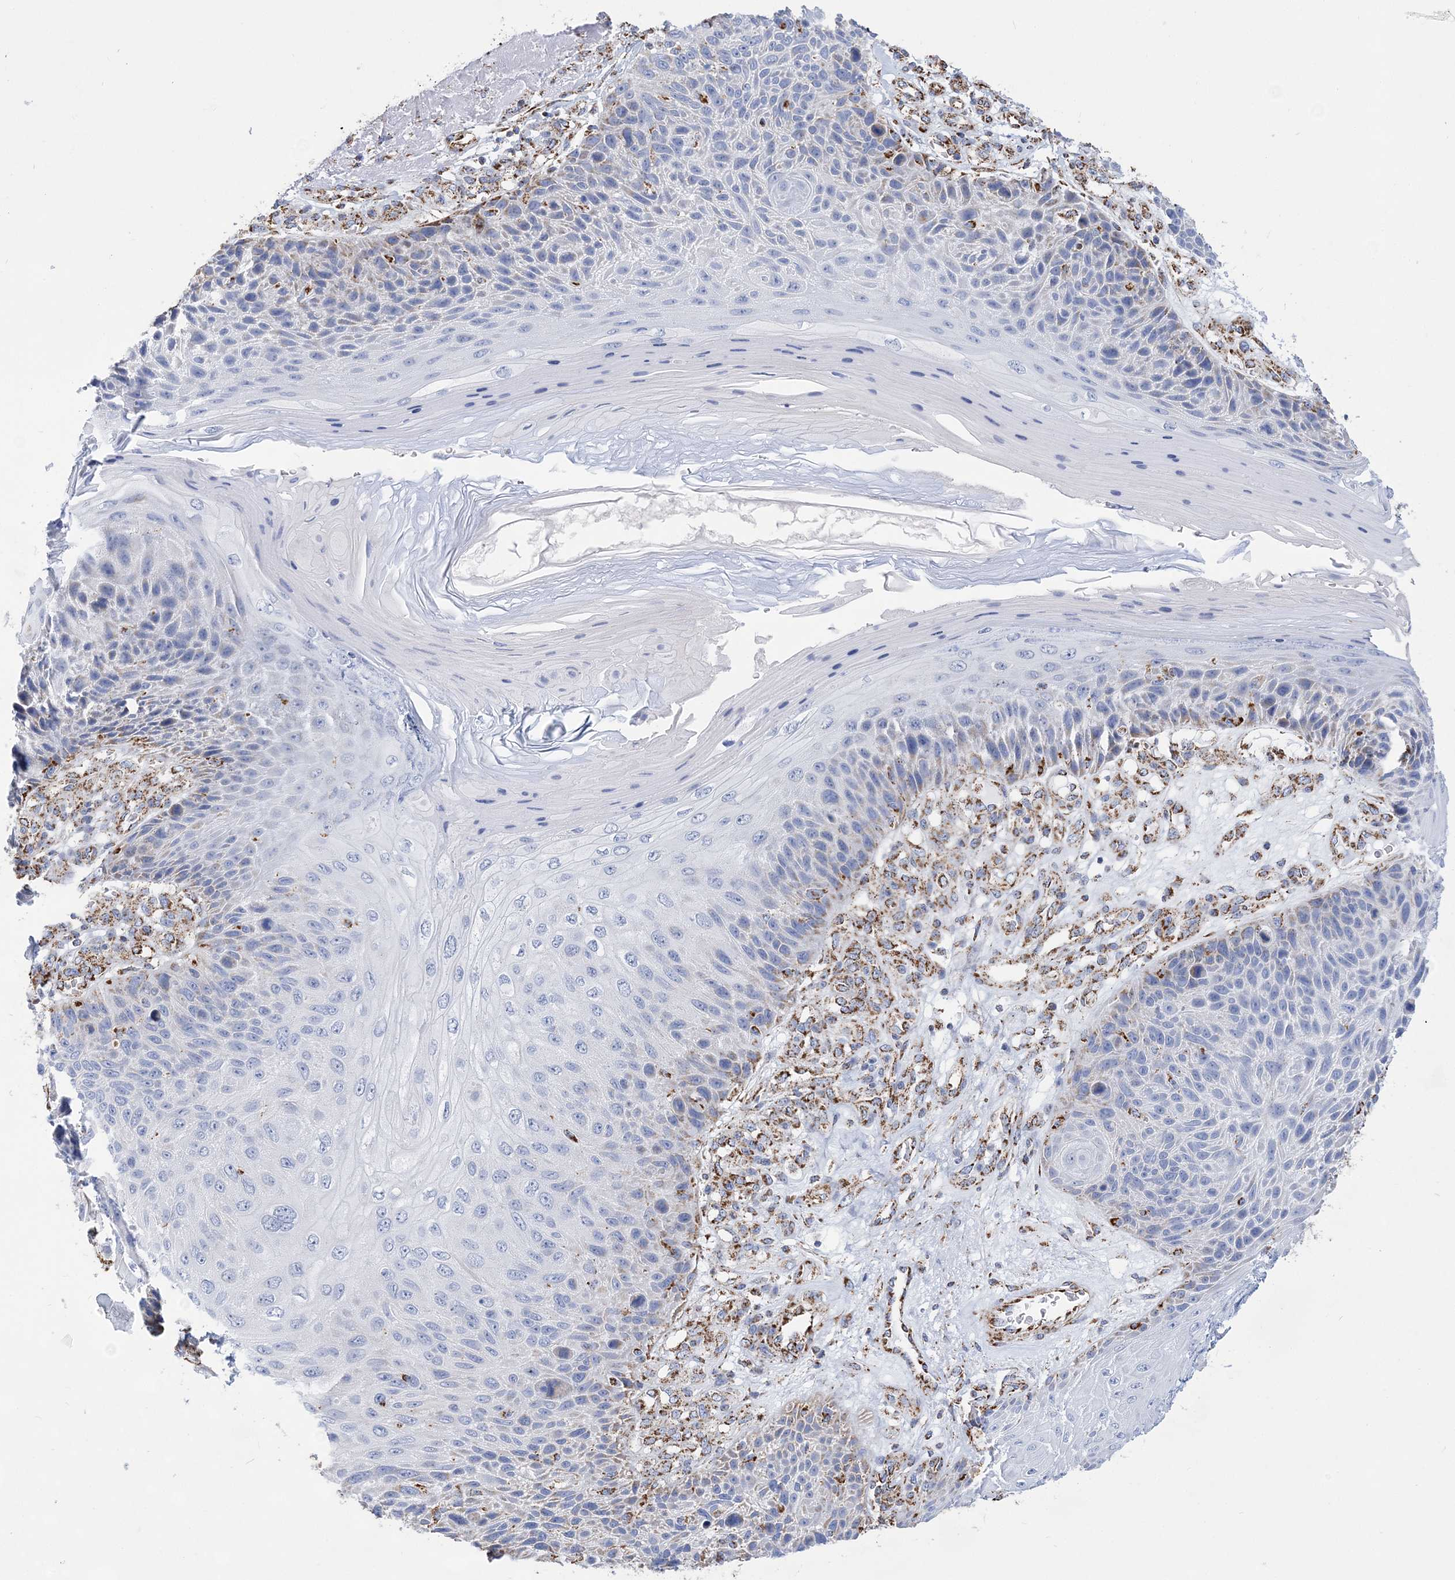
{"staining": {"intensity": "moderate", "quantity": "<25%", "location": "cytoplasmic/membranous"}, "tissue": "skin cancer", "cell_type": "Tumor cells", "image_type": "cancer", "snomed": [{"axis": "morphology", "description": "Squamous cell carcinoma, NOS"}, {"axis": "topography", "description": "Skin"}], "caption": "Protein expression analysis of human skin cancer (squamous cell carcinoma) reveals moderate cytoplasmic/membranous positivity in about <25% of tumor cells.", "gene": "ACOT9", "patient": {"sex": "female", "age": 88}}